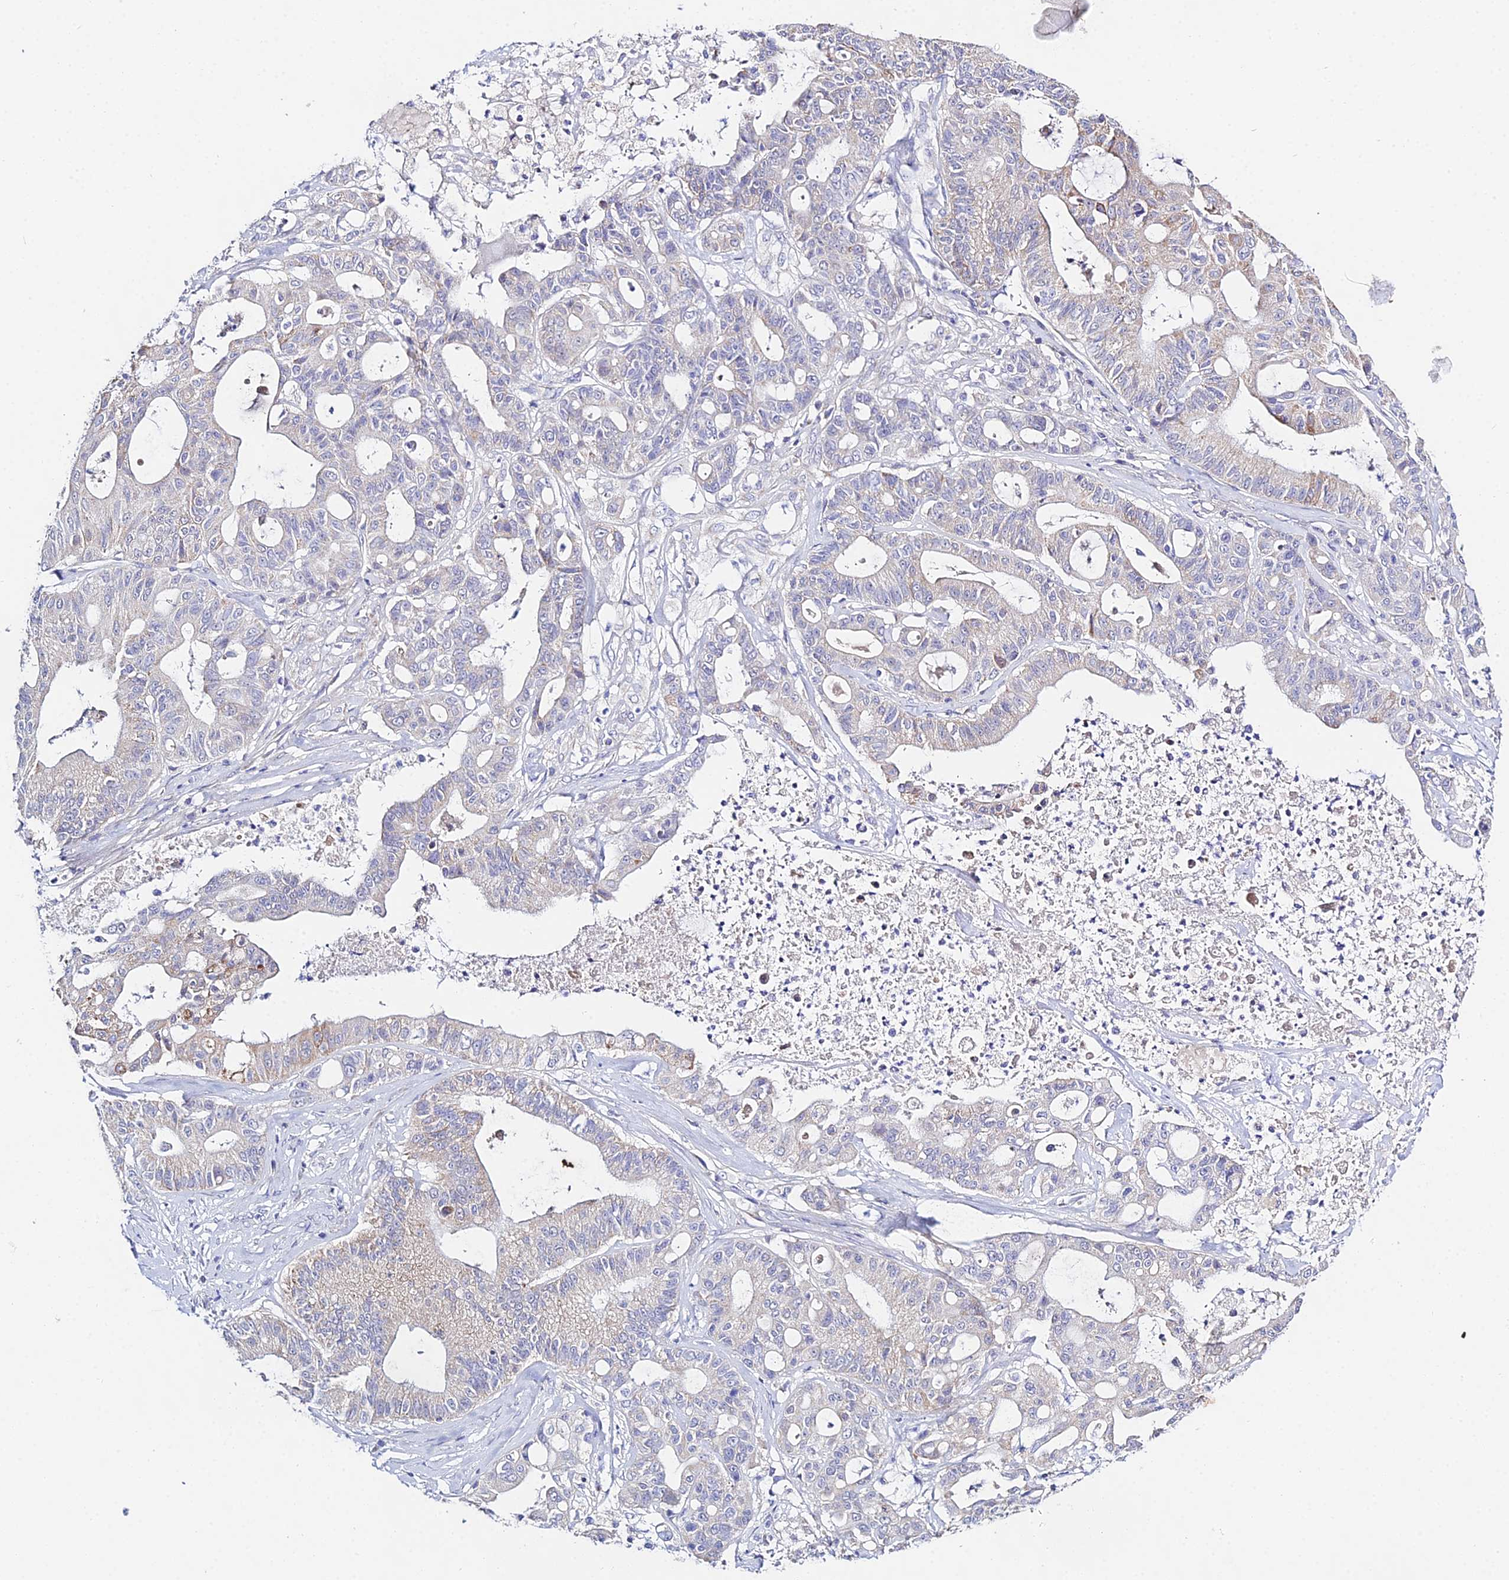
{"staining": {"intensity": "weak", "quantity": "<25%", "location": "cytoplasmic/membranous"}, "tissue": "ovarian cancer", "cell_type": "Tumor cells", "image_type": "cancer", "snomed": [{"axis": "morphology", "description": "Cystadenocarcinoma, mucinous, NOS"}, {"axis": "topography", "description": "Ovary"}], "caption": "This is a photomicrograph of immunohistochemistry (IHC) staining of ovarian mucinous cystadenocarcinoma, which shows no expression in tumor cells.", "gene": "PPP2R2C", "patient": {"sex": "female", "age": 70}}